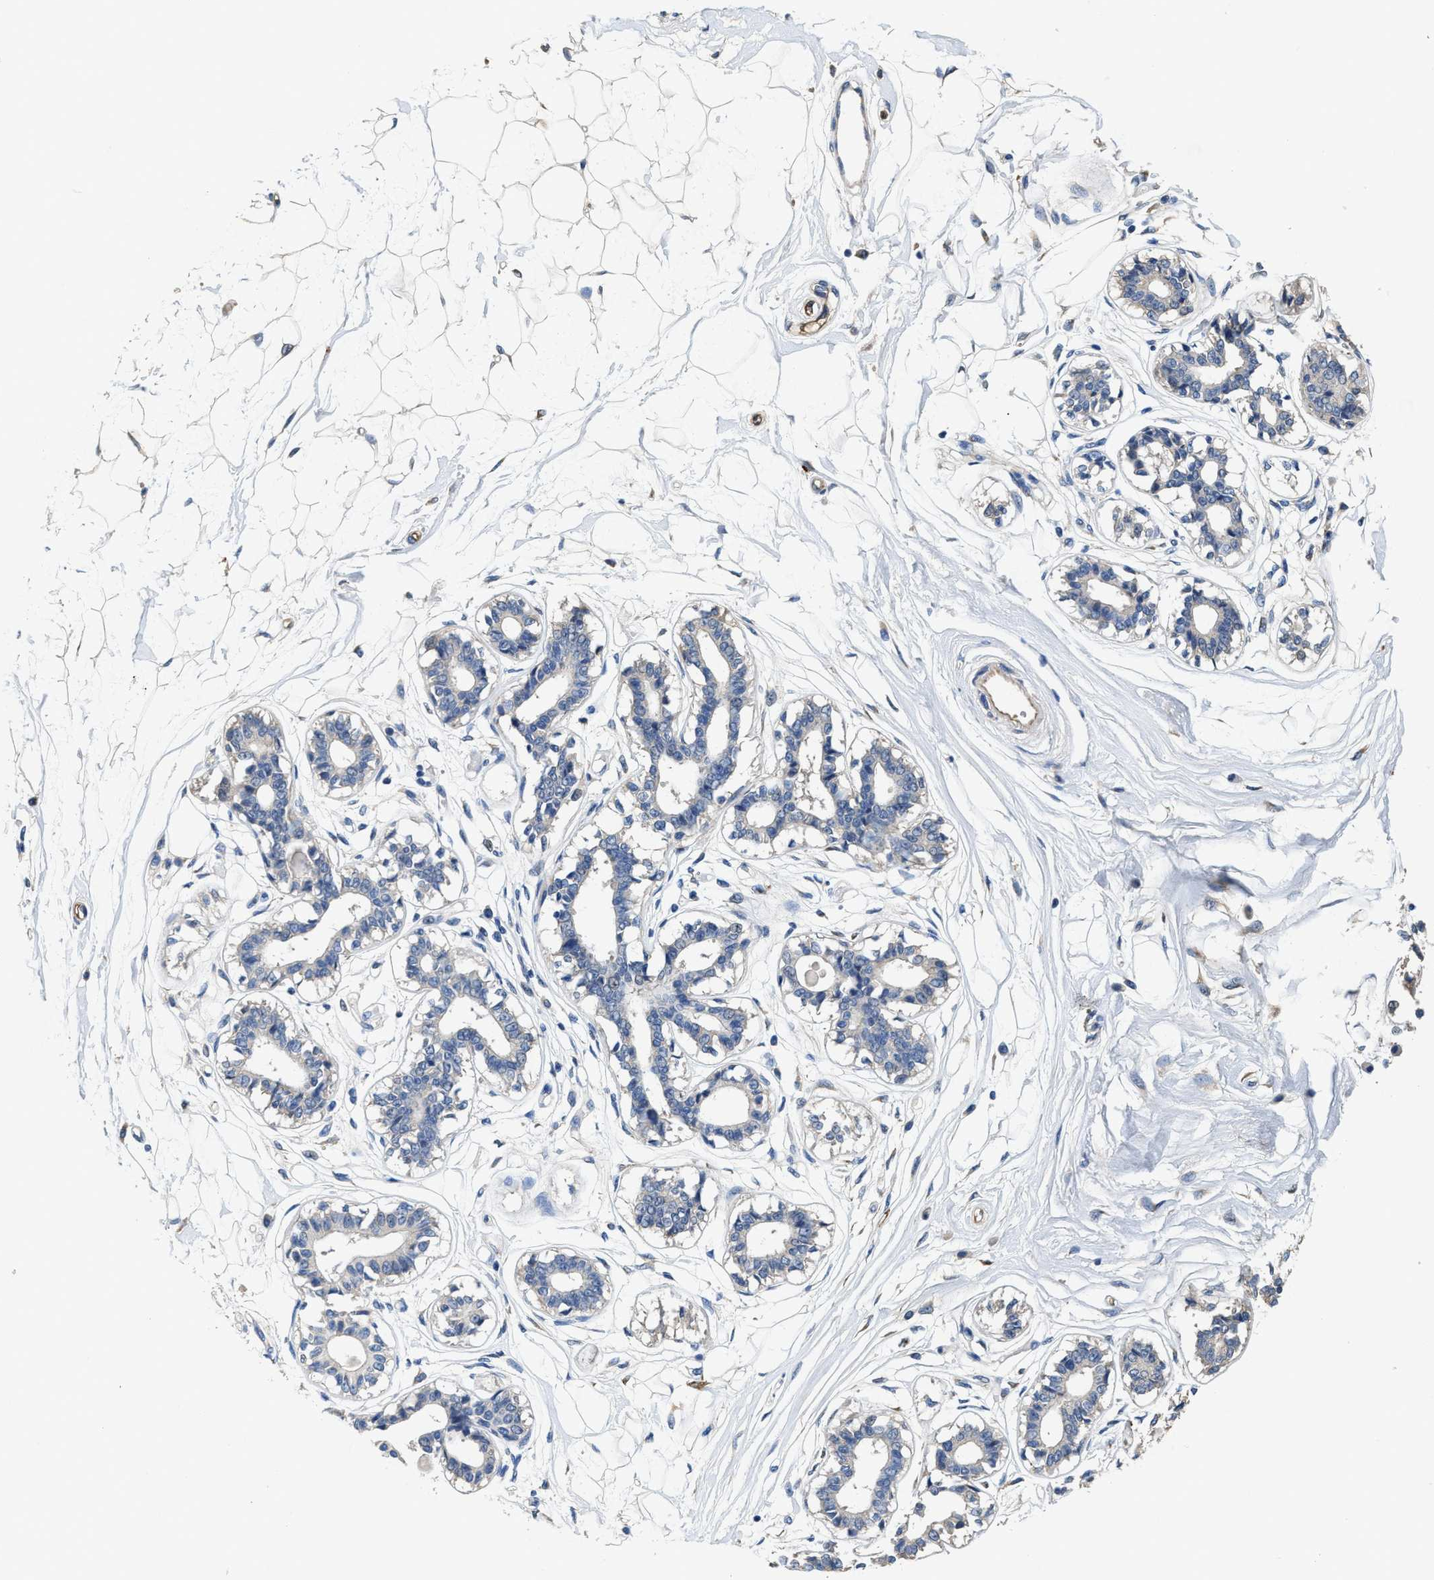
{"staining": {"intensity": "negative", "quantity": "none", "location": "none"}, "tissue": "breast", "cell_type": "Adipocytes", "image_type": "normal", "snomed": [{"axis": "morphology", "description": "Normal tissue, NOS"}, {"axis": "topography", "description": "Breast"}], "caption": "Immunohistochemistry (IHC) micrograph of normal breast: human breast stained with DAB reveals no significant protein expression in adipocytes.", "gene": "PEG10", "patient": {"sex": "female", "age": 45}}